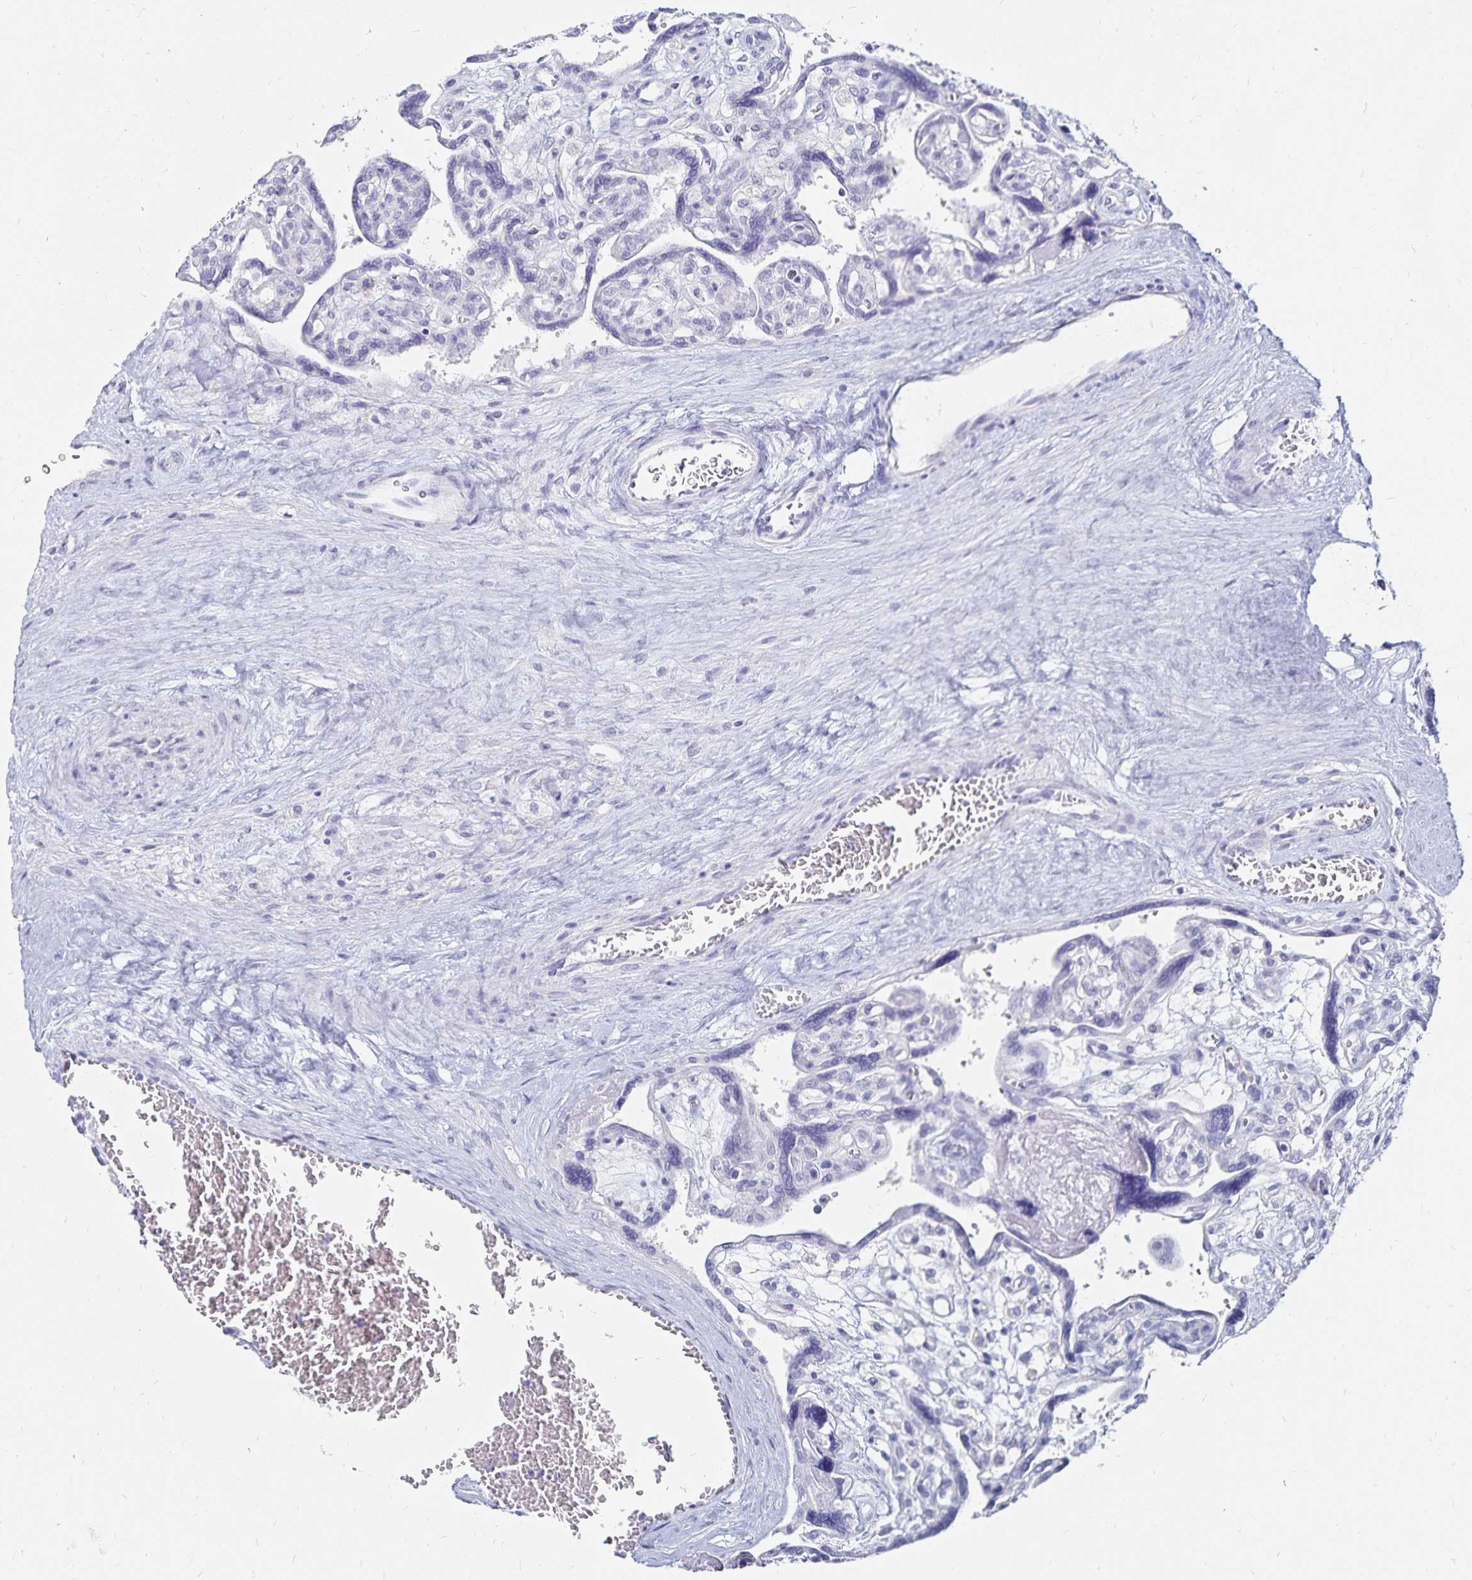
{"staining": {"intensity": "negative", "quantity": "none", "location": "none"}, "tissue": "placenta", "cell_type": "Trophoblastic cells", "image_type": "normal", "snomed": [{"axis": "morphology", "description": "Normal tissue, NOS"}, {"axis": "topography", "description": "Placenta"}], "caption": "Immunohistochemistry photomicrograph of normal placenta stained for a protein (brown), which demonstrates no expression in trophoblastic cells.", "gene": "TNIP1", "patient": {"sex": "female", "age": 39}}